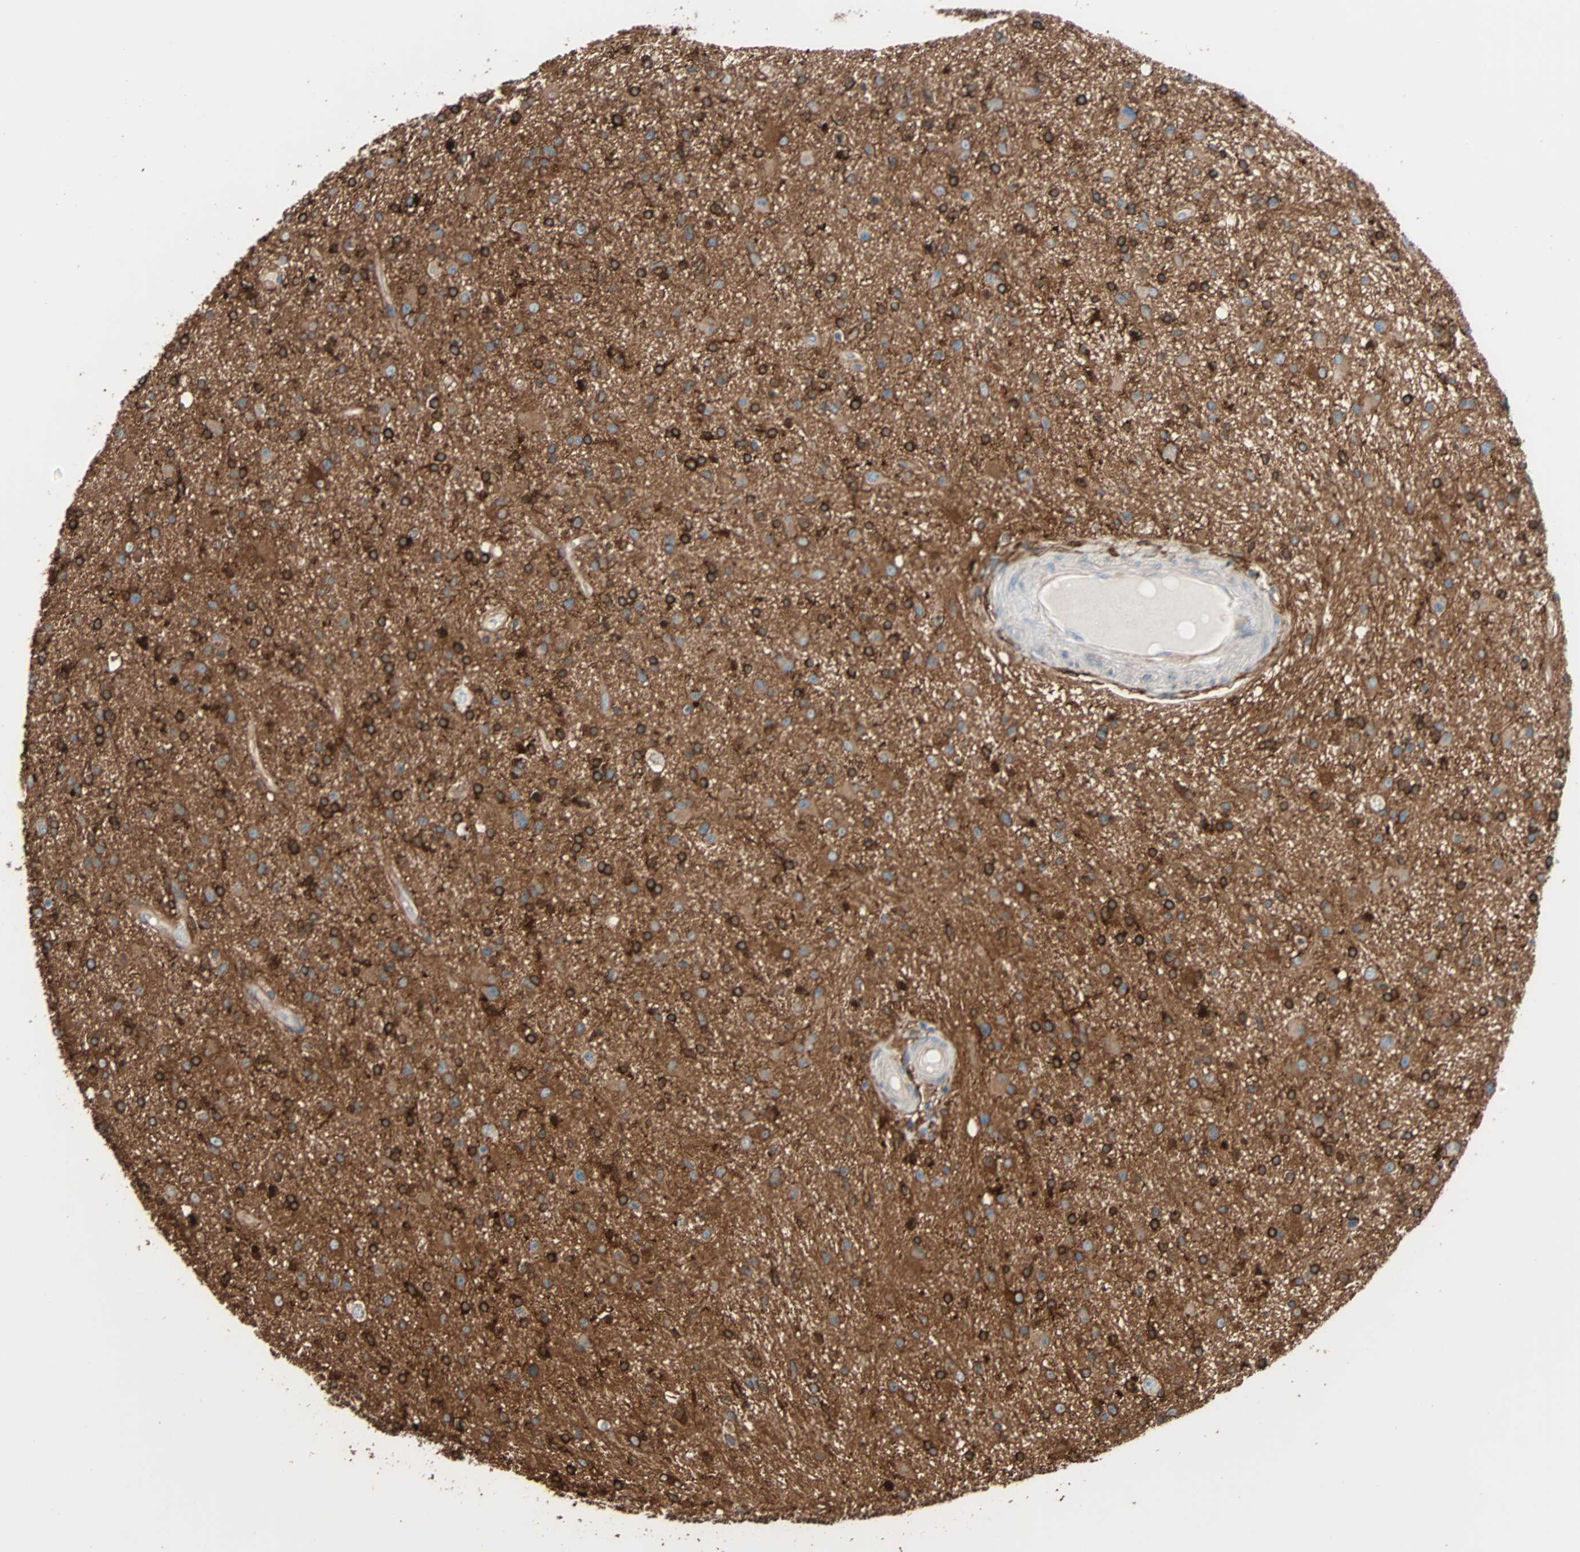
{"staining": {"intensity": "strong", "quantity": ">75%", "location": "cytoplasmic/membranous"}, "tissue": "glioma", "cell_type": "Tumor cells", "image_type": "cancer", "snomed": [{"axis": "morphology", "description": "Glioma, malignant, High grade"}, {"axis": "topography", "description": "Brain"}], "caption": "Immunohistochemistry of glioma reveals high levels of strong cytoplasmic/membranous positivity in about >75% of tumor cells.", "gene": "EPB41L2", "patient": {"sex": "male", "age": 33}}